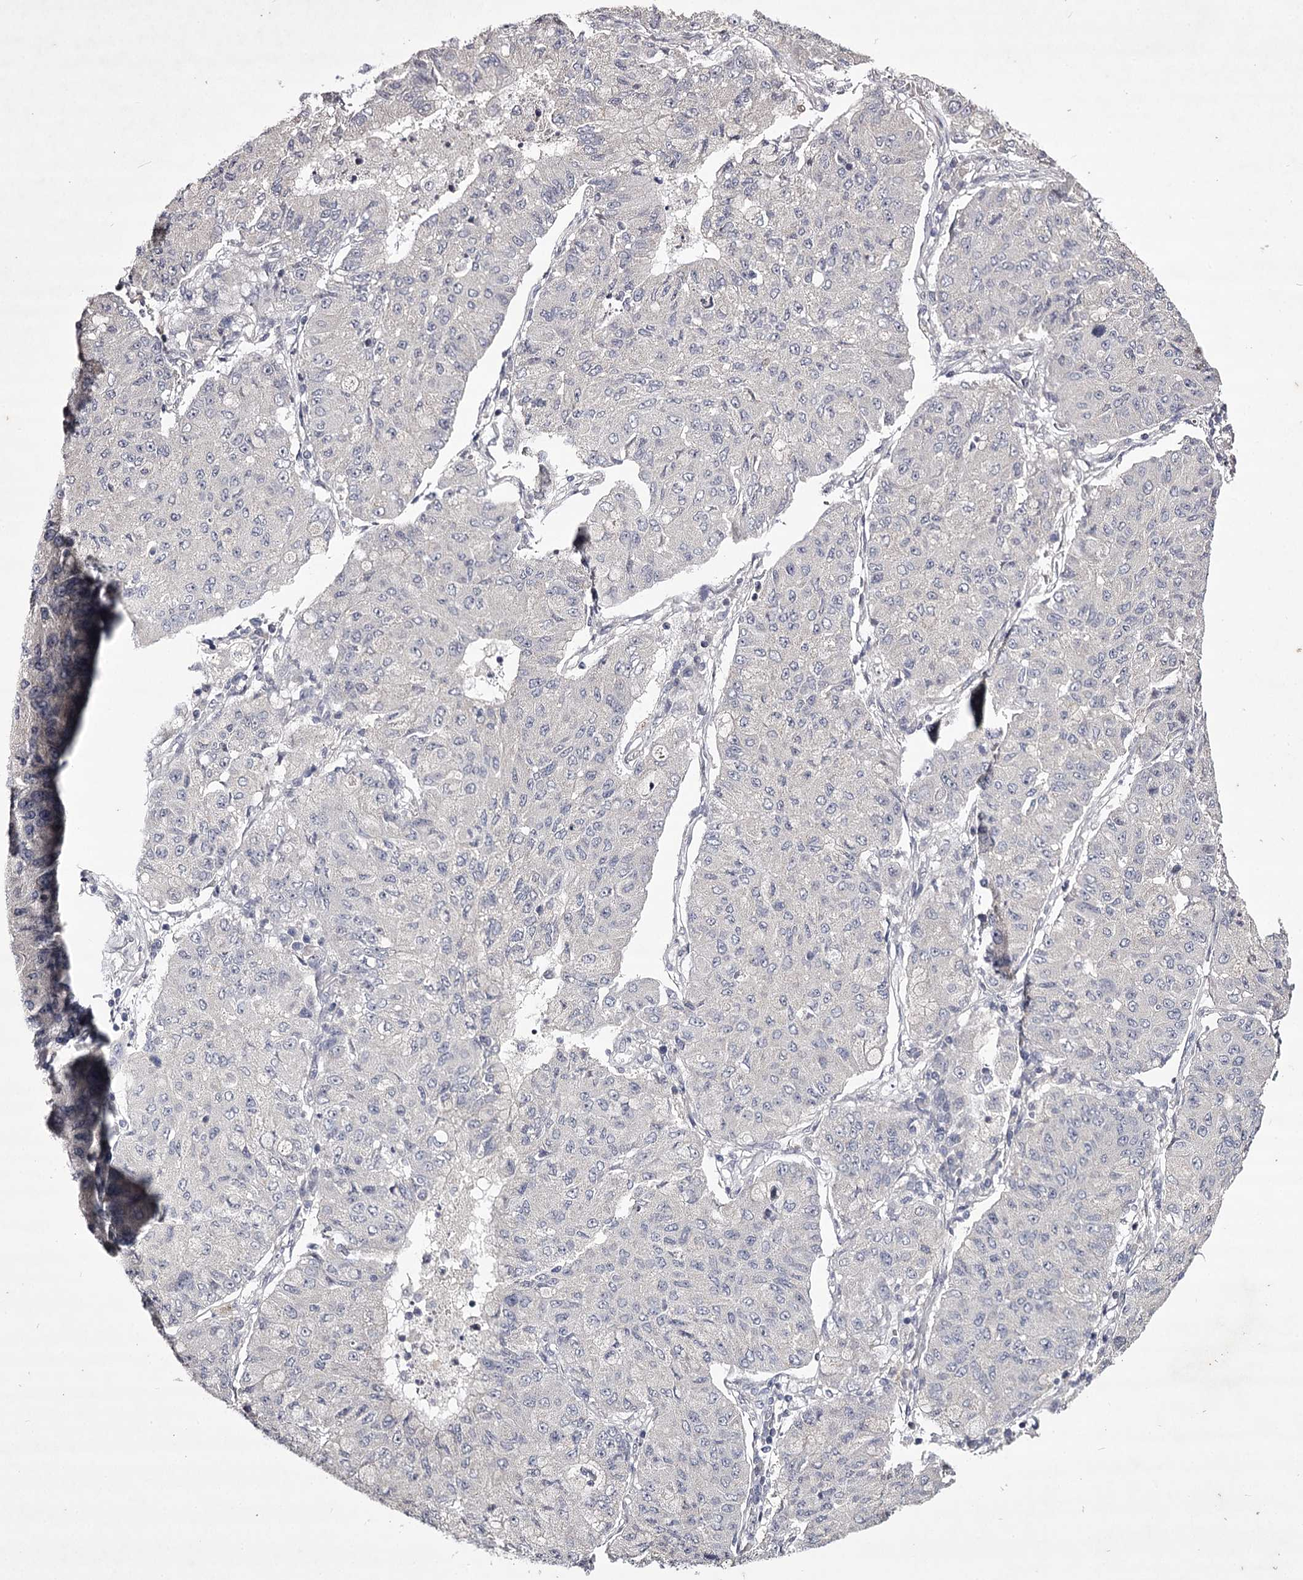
{"staining": {"intensity": "negative", "quantity": "none", "location": "none"}, "tissue": "lung cancer", "cell_type": "Tumor cells", "image_type": "cancer", "snomed": [{"axis": "morphology", "description": "Squamous cell carcinoma, NOS"}, {"axis": "topography", "description": "Lung"}], "caption": "This is an IHC histopathology image of human lung cancer. There is no positivity in tumor cells.", "gene": "PRM2", "patient": {"sex": "male", "age": 74}}